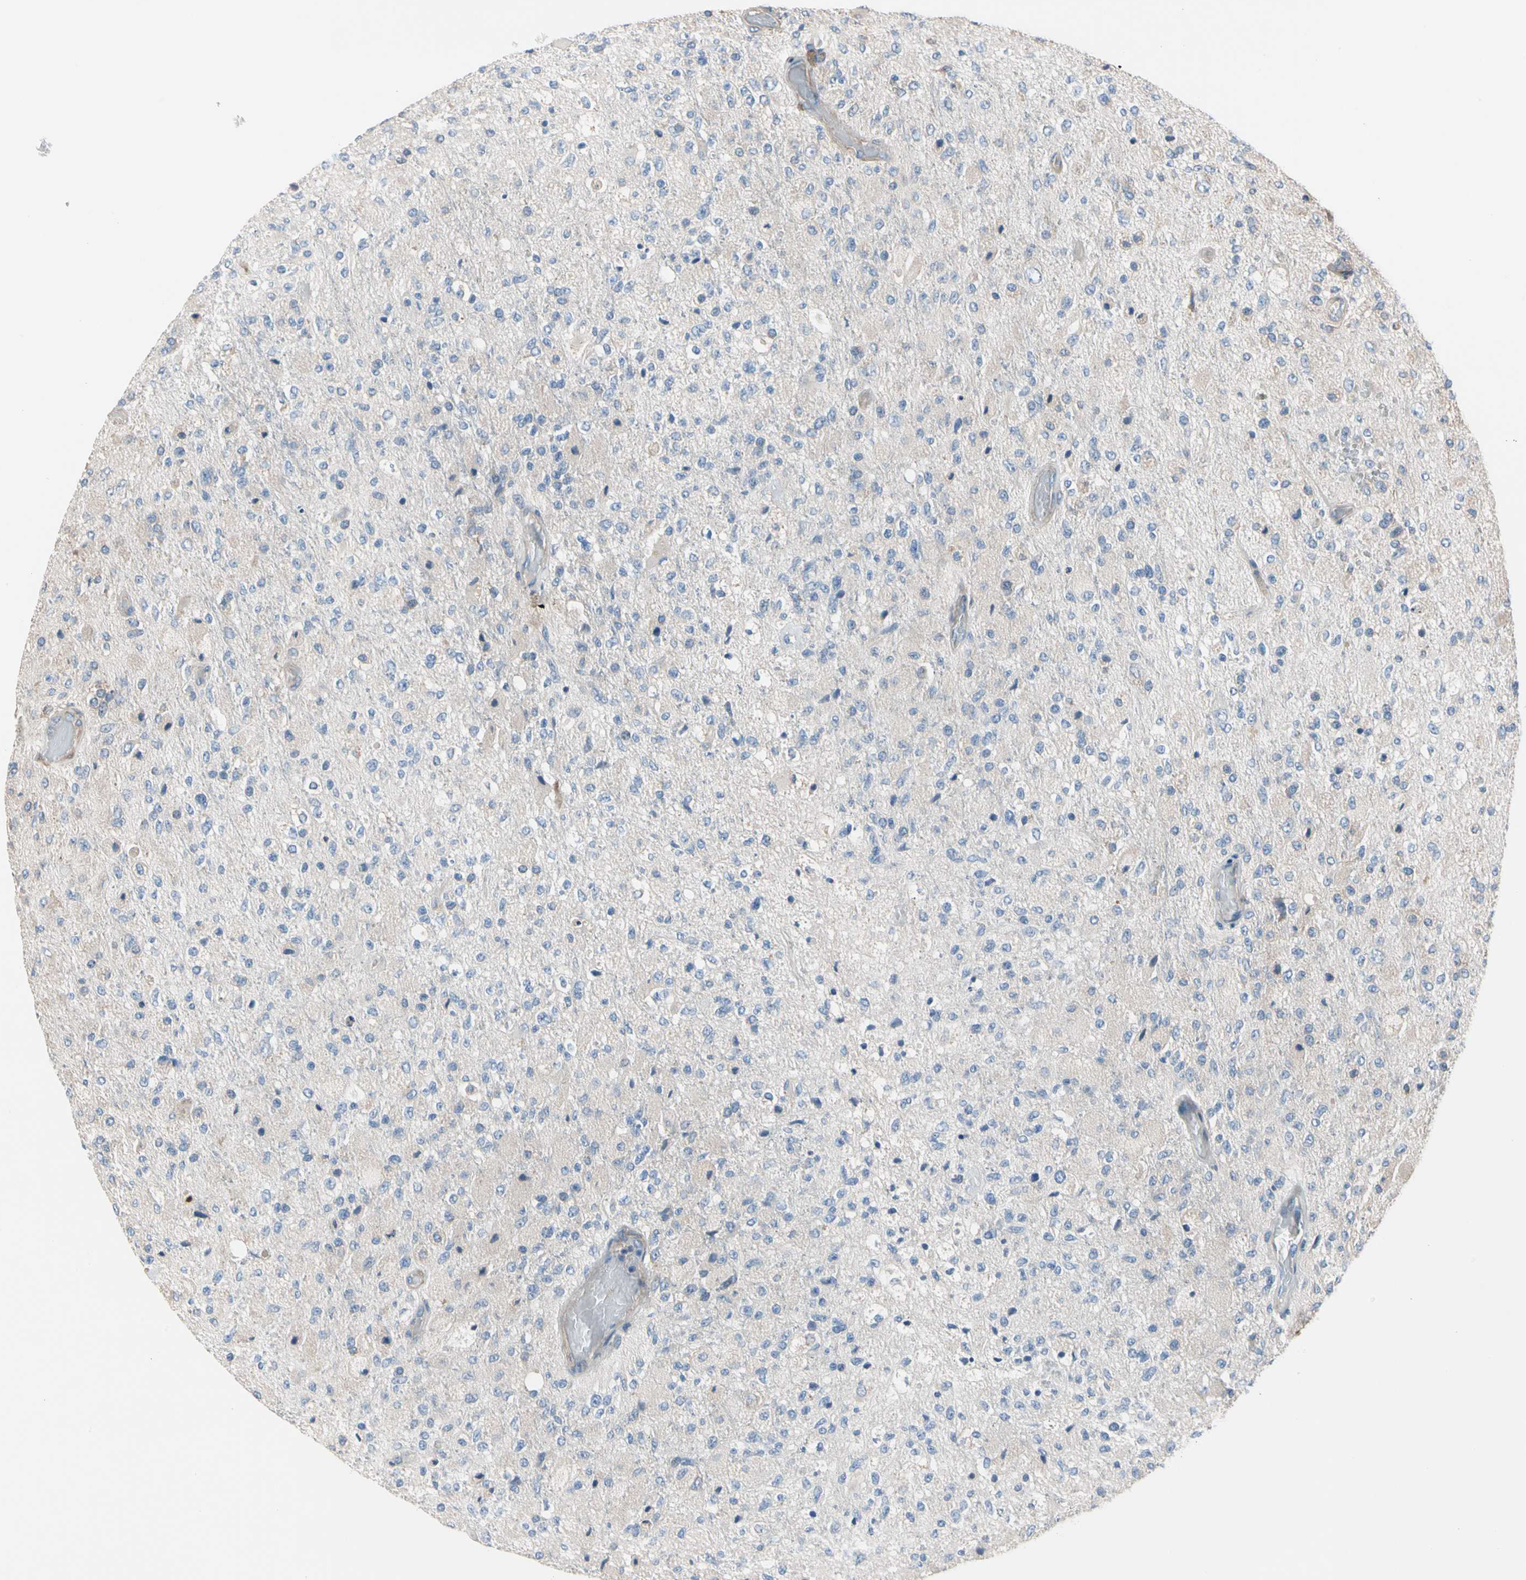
{"staining": {"intensity": "moderate", "quantity": "<25%", "location": "cytoplasmic/membranous"}, "tissue": "glioma", "cell_type": "Tumor cells", "image_type": "cancer", "snomed": [{"axis": "morphology", "description": "Normal tissue, NOS"}, {"axis": "morphology", "description": "Glioma, malignant, High grade"}, {"axis": "topography", "description": "Cerebral cortex"}], "caption": "Immunohistochemical staining of human glioma displays low levels of moderate cytoplasmic/membranous staining in approximately <25% of tumor cells.", "gene": "ROCK1", "patient": {"sex": "male", "age": 77}}